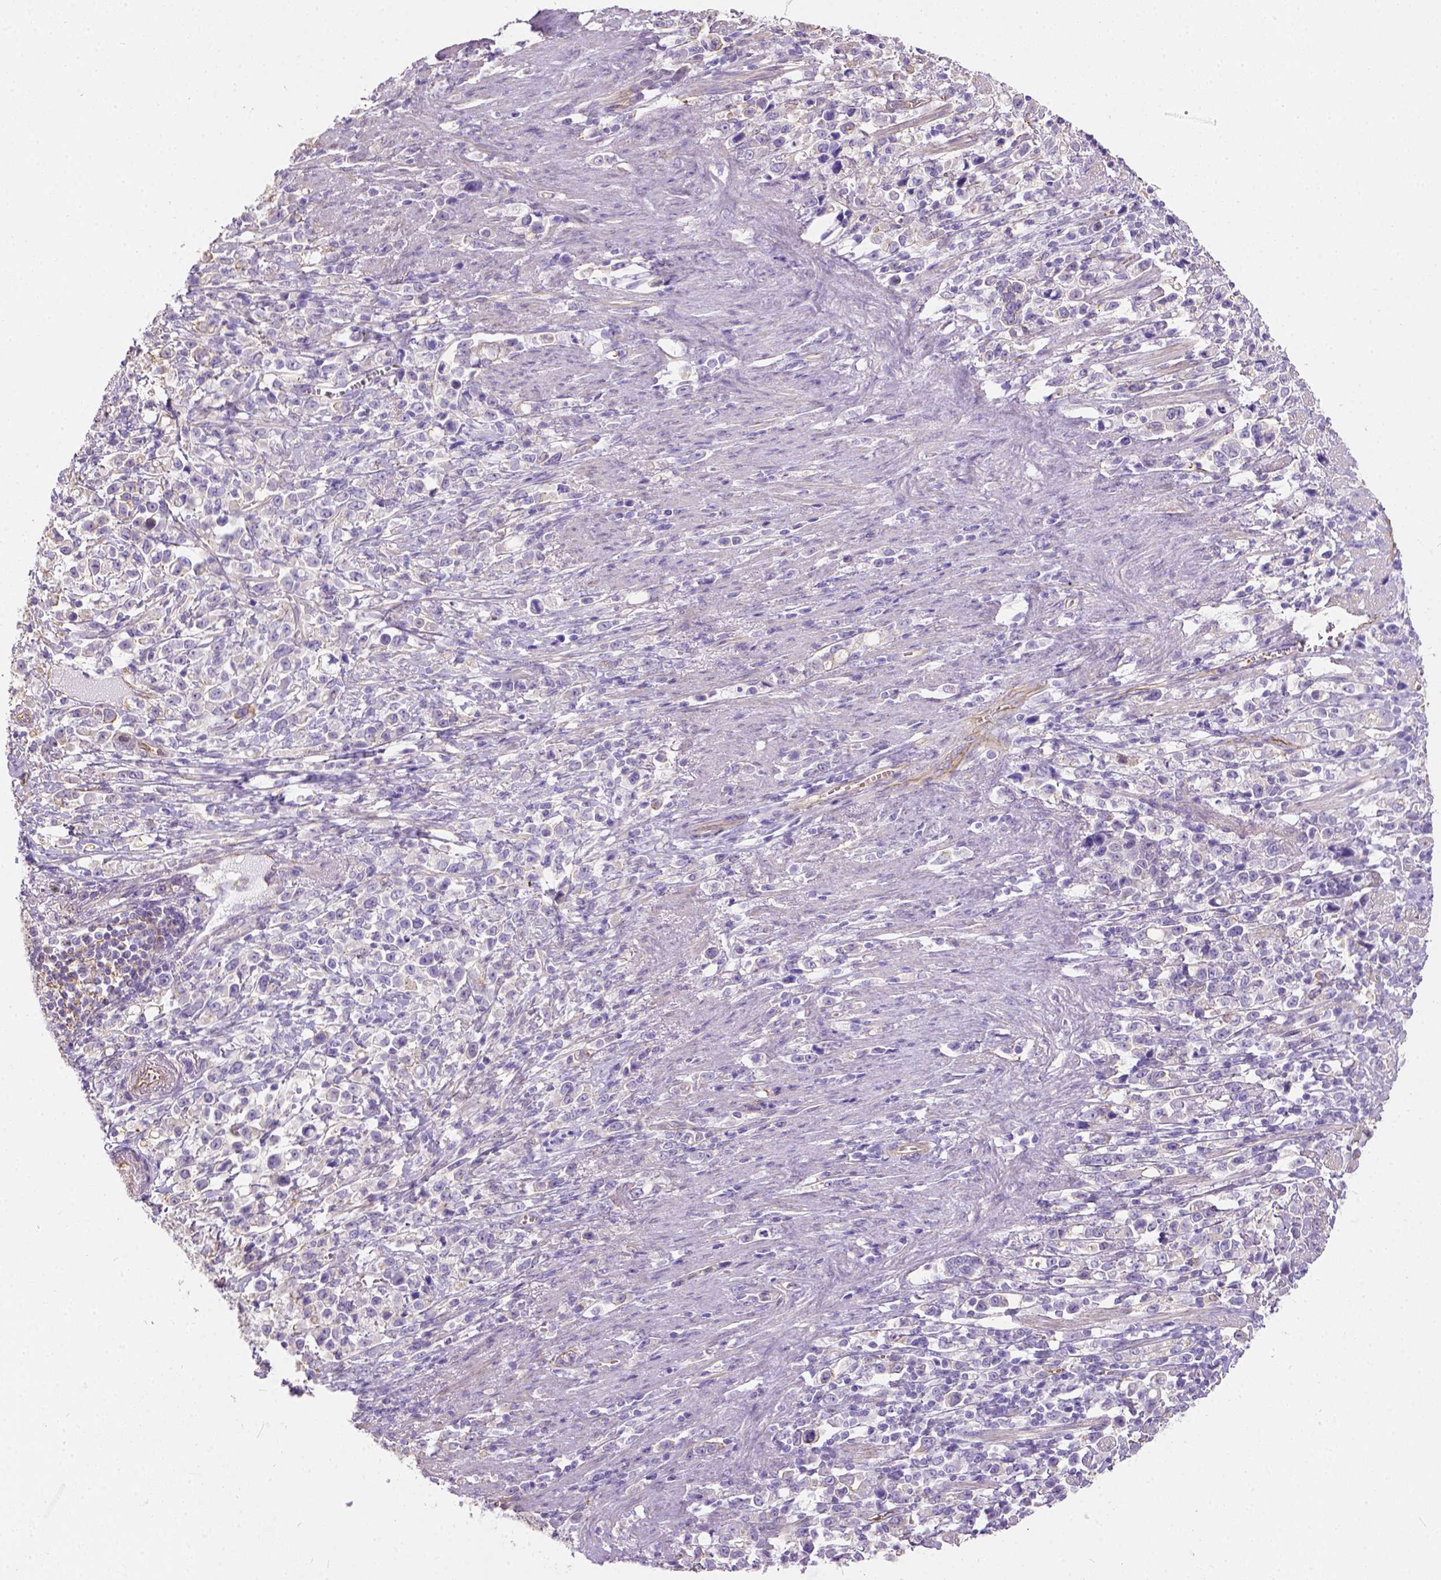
{"staining": {"intensity": "weak", "quantity": "<25%", "location": "cytoplasmic/membranous"}, "tissue": "stomach cancer", "cell_type": "Tumor cells", "image_type": "cancer", "snomed": [{"axis": "morphology", "description": "Adenocarcinoma, NOS"}, {"axis": "topography", "description": "Stomach"}], "caption": "Immunohistochemistry (IHC) of human stomach adenocarcinoma displays no expression in tumor cells. (DAB (3,3'-diaminobenzidine) IHC, high magnification).", "gene": "PHF7", "patient": {"sex": "male", "age": 63}}